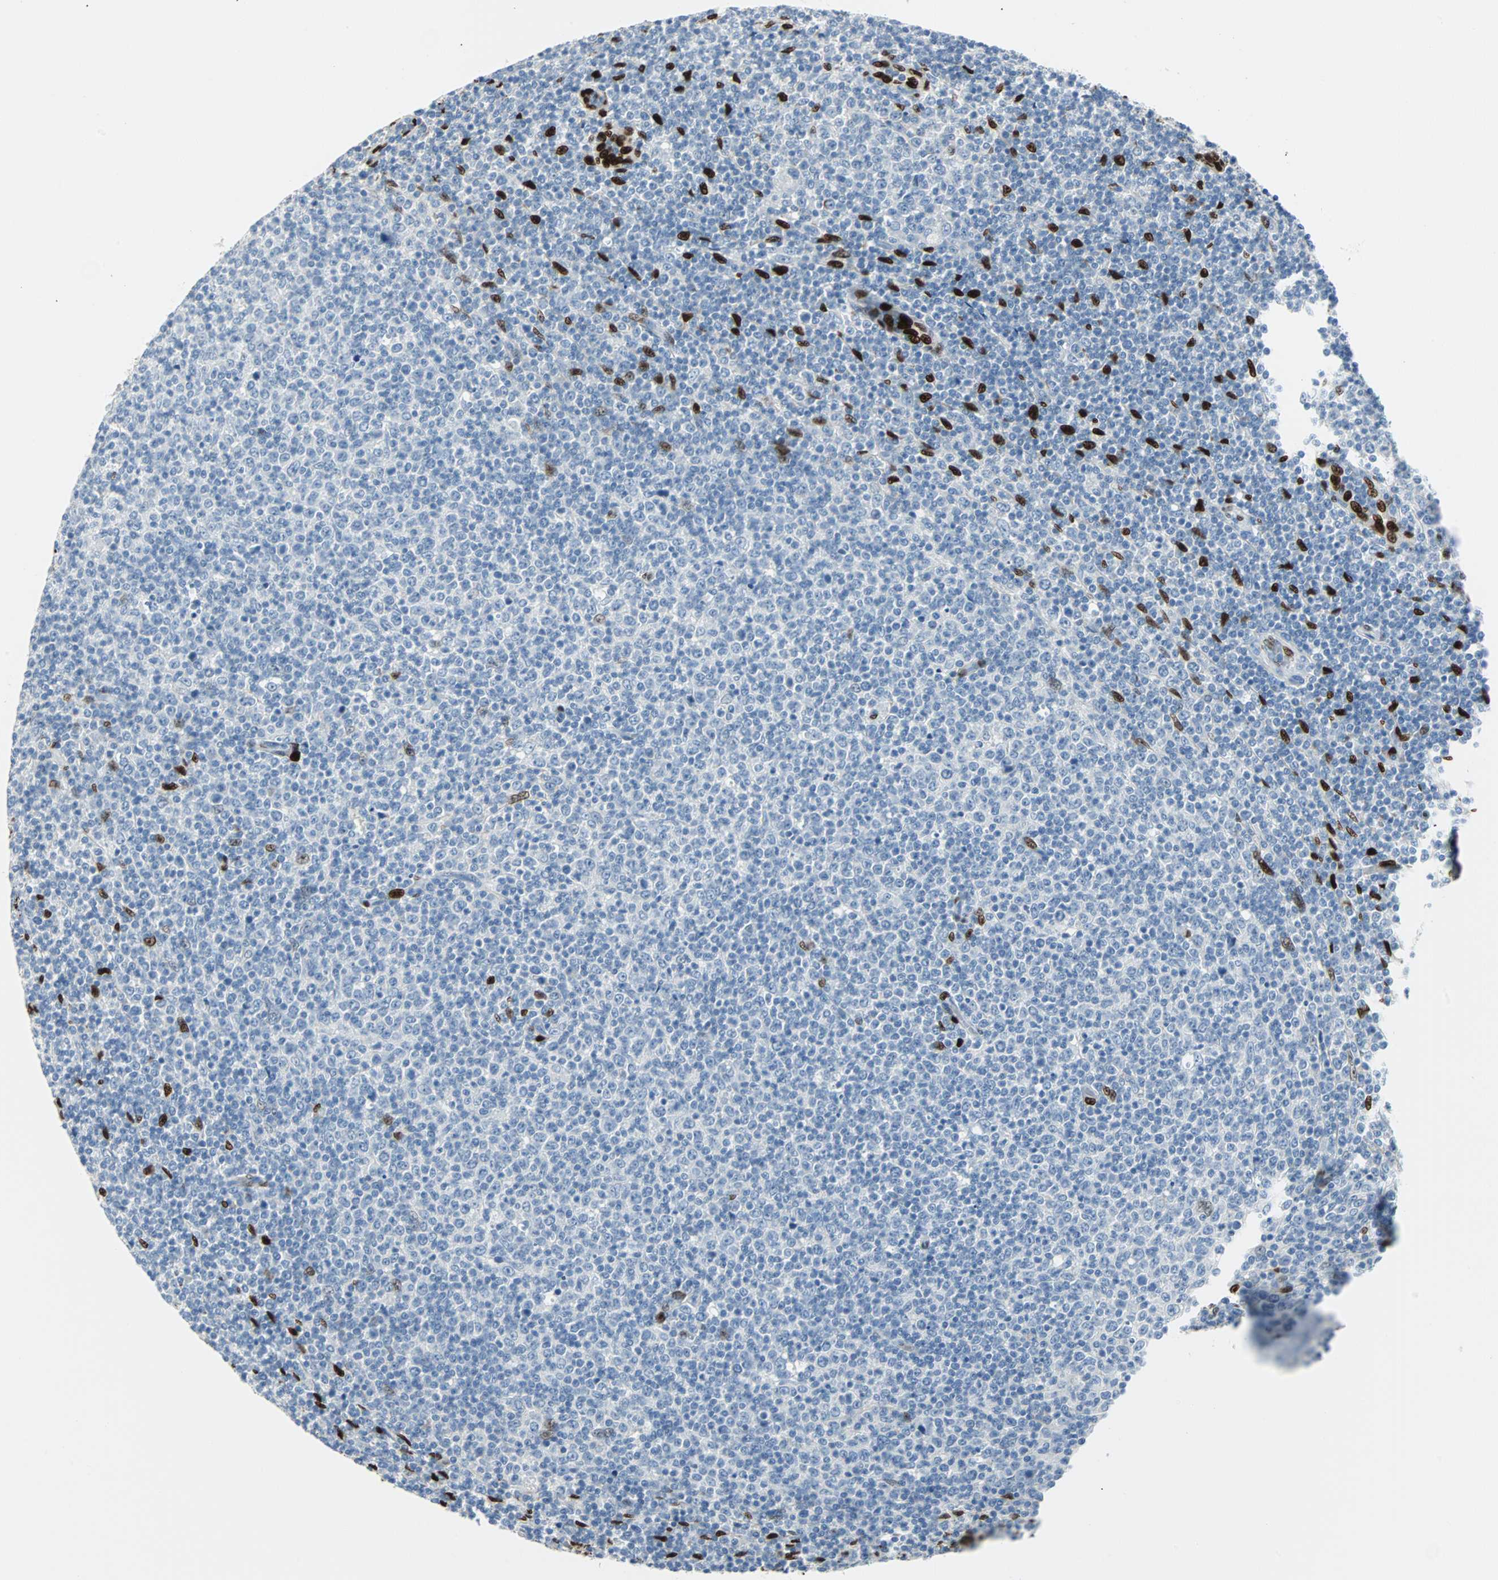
{"staining": {"intensity": "negative", "quantity": "none", "location": "none"}, "tissue": "lymphoma", "cell_type": "Tumor cells", "image_type": "cancer", "snomed": [{"axis": "morphology", "description": "Malignant lymphoma, non-Hodgkin's type, Low grade"}, {"axis": "topography", "description": "Lymph node"}], "caption": "The histopathology image reveals no significant expression in tumor cells of malignant lymphoma, non-Hodgkin's type (low-grade). (Immunohistochemistry, brightfield microscopy, high magnification).", "gene": "IL33", "patient": {"sex": "male", "age": 70}}